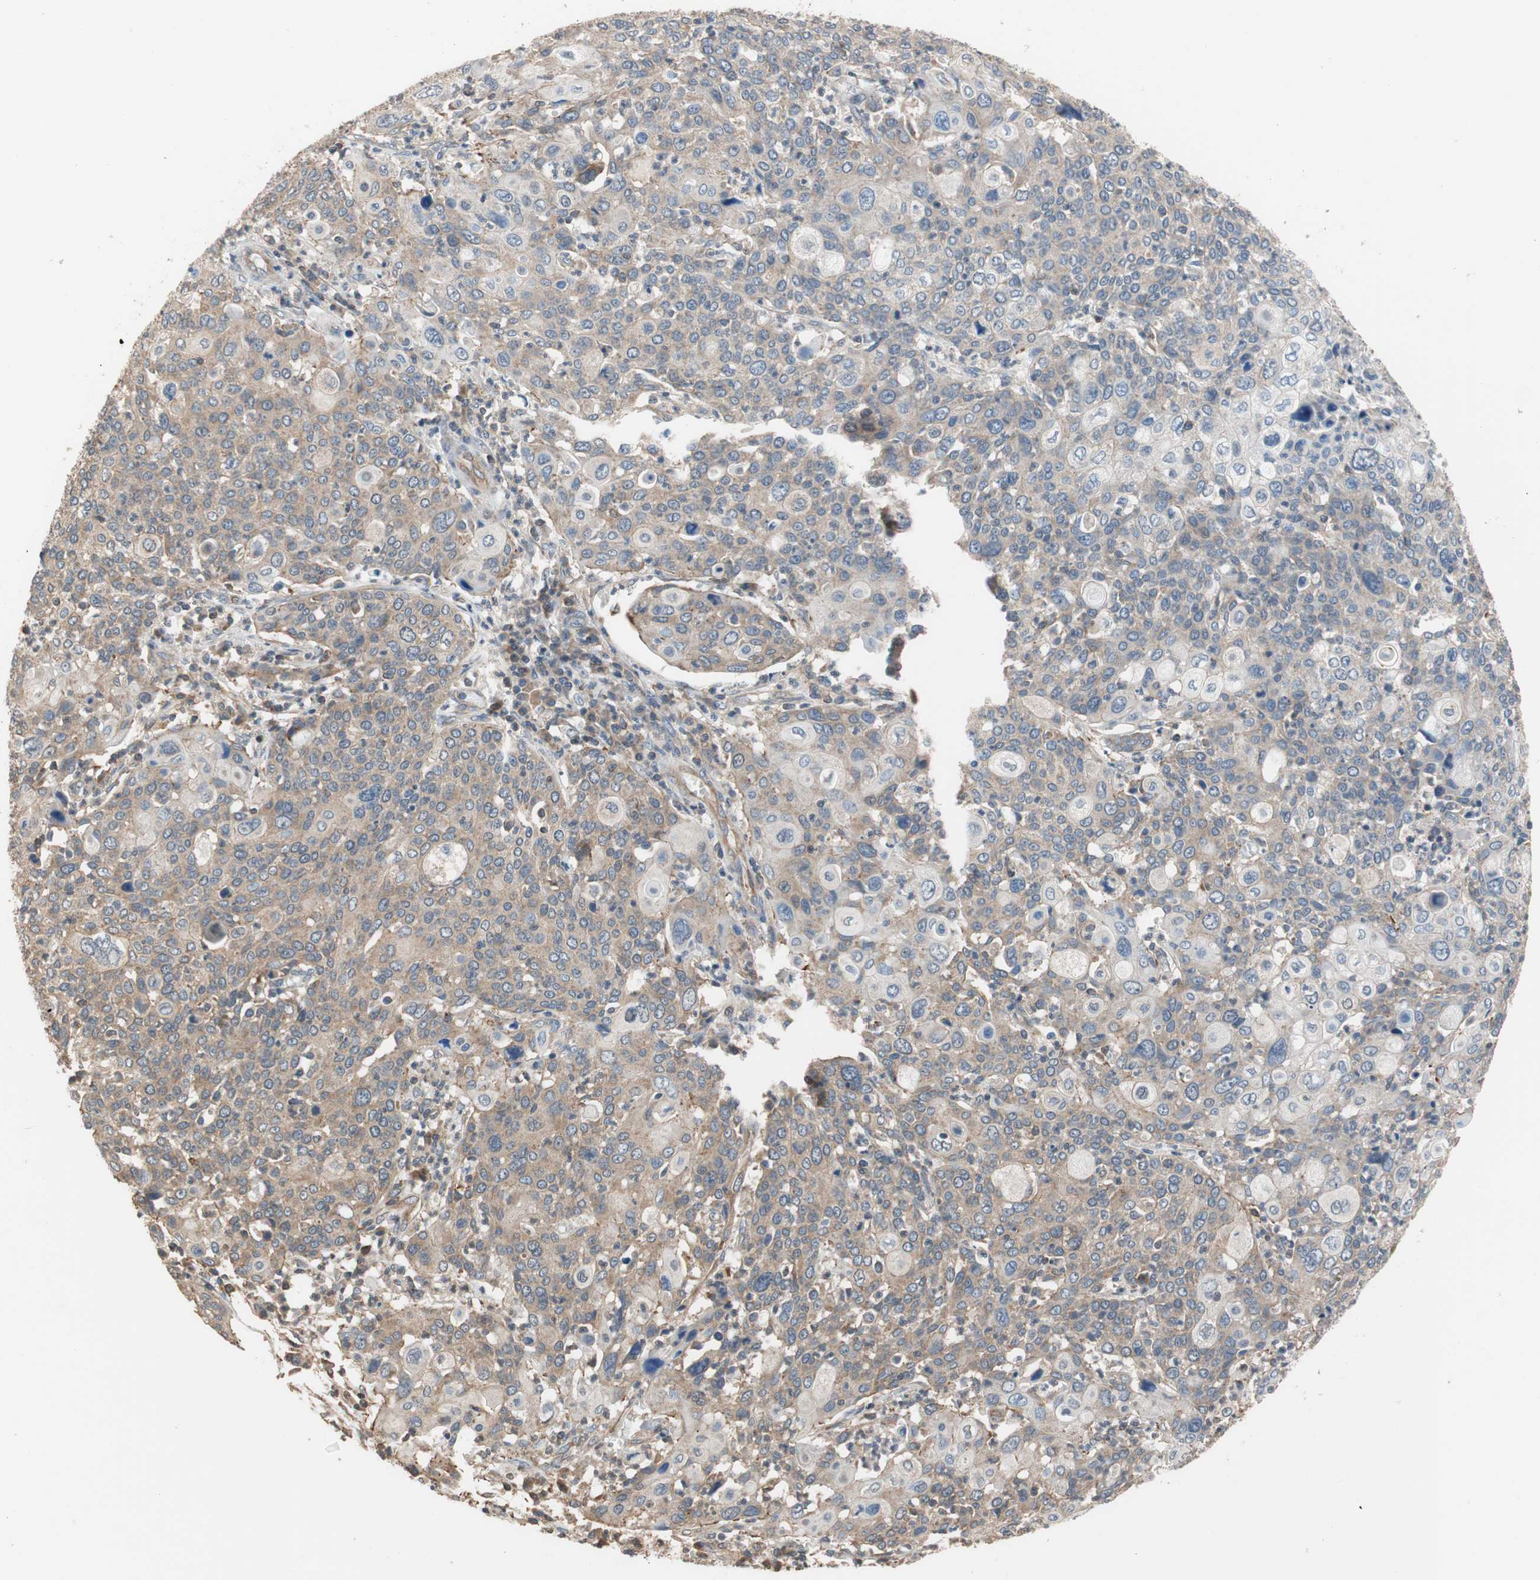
{"staining": {"intensity": "weak", "quantity": ">75%", "location": "cytoplasmic/membranous"}, "tissue": "cervical cancer", "cell_type": "Tumor cells", "image_type": "cancer", "snomed": [{"axis": "morphology", "description": "Squamous cell carcinoma, NOS"}, {"axis": "topography", "description": "Cervix"}], "caption": "Protein staining shows weak cytoplasmic/membranous positivity in about >75% of tumor cells in squamous cell carcinoma (cervical).", "gene": "MAP4K2", "patient": {"sex": "female", "age": 40}}